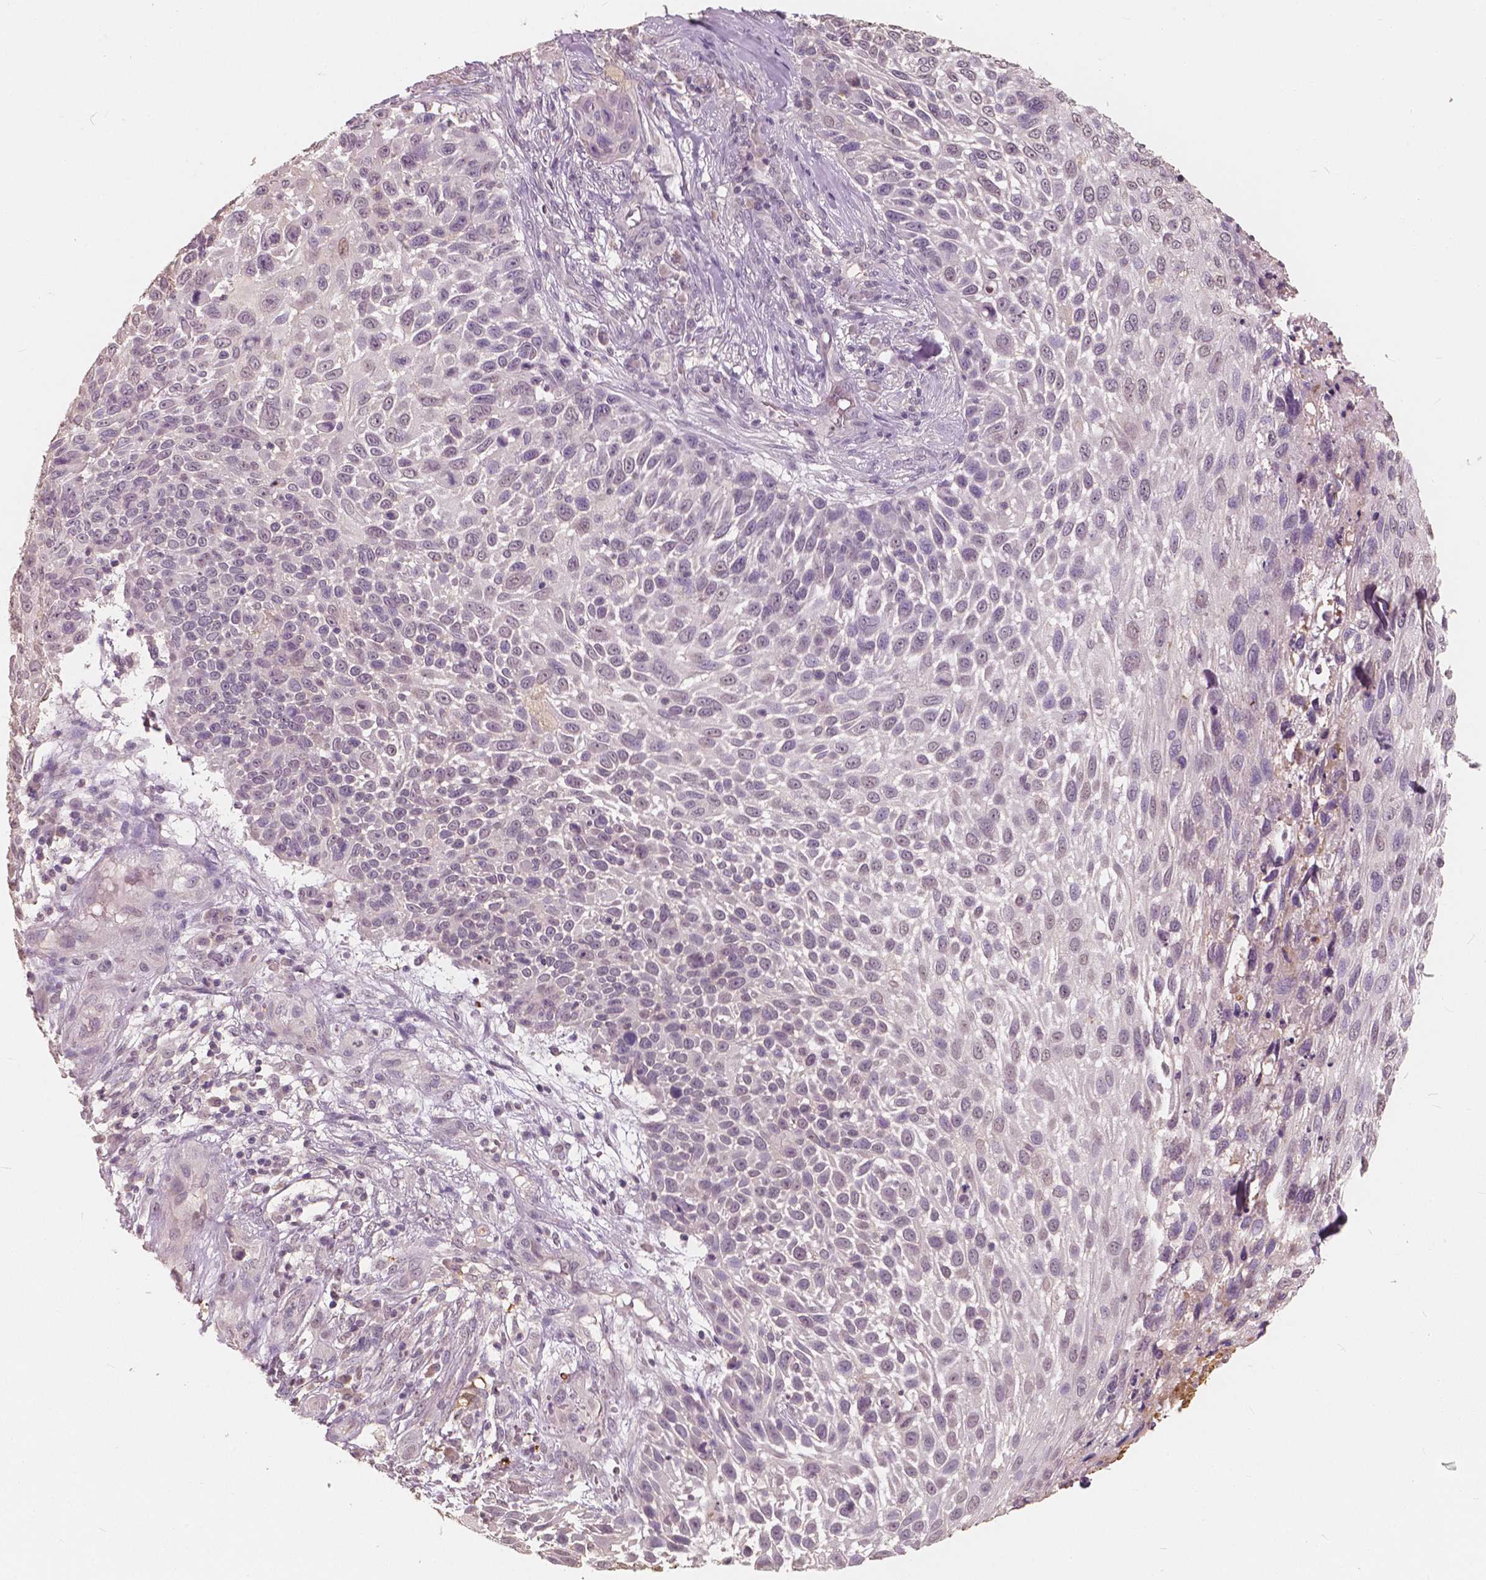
{"staining": {"intensity": "negative", "quantity": "none", "location": "none"}, "tissue": "skin cancer", "cell_type": "Tumor cells", "image_type": "cancer", "snomed": [{"axis": "morphology", "description": "Squamous cell carcinoma, NOS"}, {"axis": "topography", "description": "Skin"}], "caption": "Human skin squamous cell carcinoma stained for a protein using immunohistochemistry (IHC) reveals no positivity in tumor cells.", "gene": "SAT2", "patient": {"sex": "male", "age": 92}}